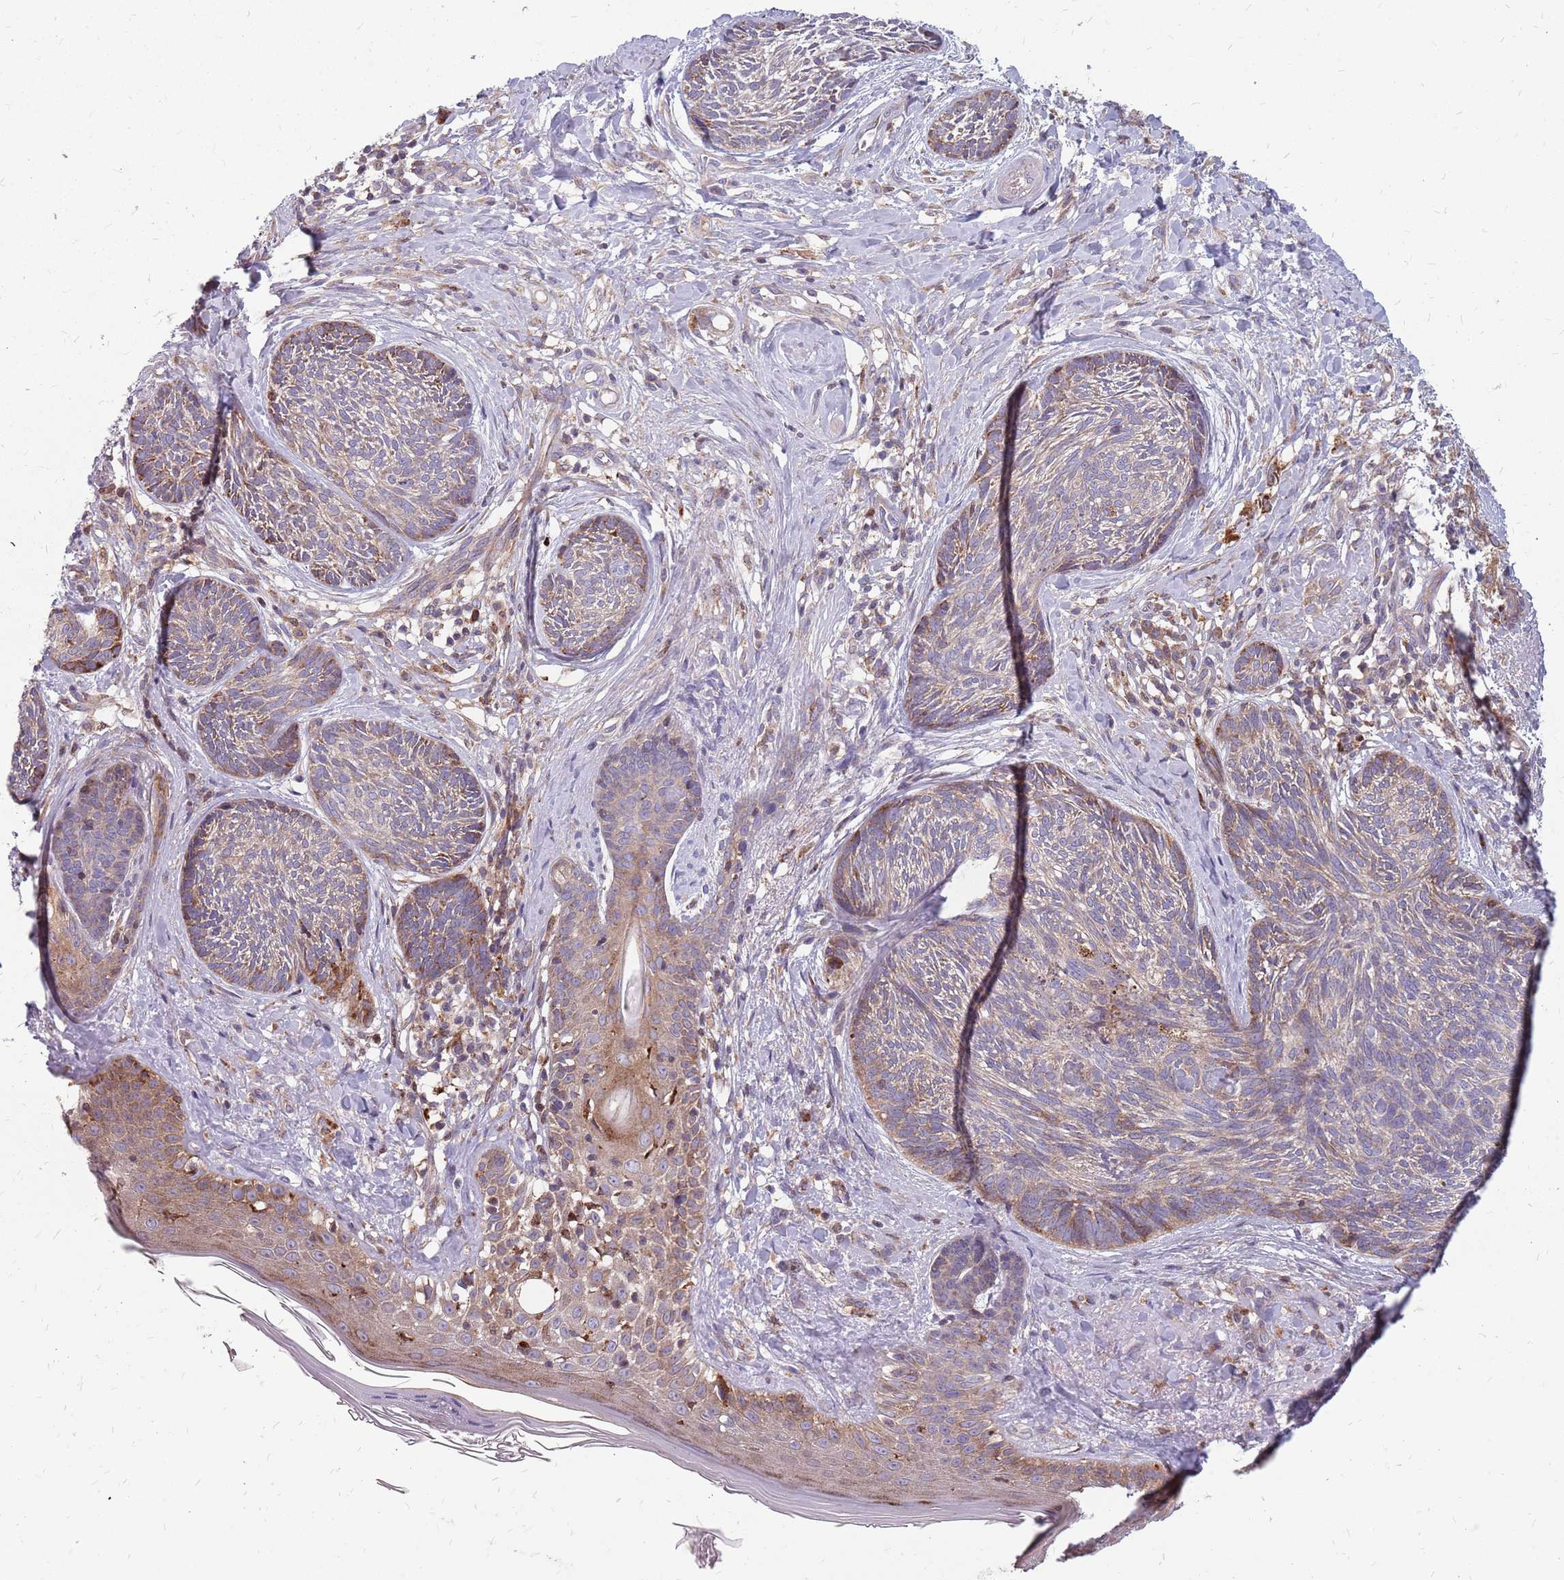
{"staining": {"intensity": "moderate", "quantity": "<25%", "location": "cytoplasmic/membranous"}, "tissue": "skin cancer", "cell_type": "Tumor cells", "image_type": "cancer", "snomed": [{"axis": "morphology", "description": "Basal cell carcinoma"}, {"axis": "topography", "description": "Skin"}], "caption": "A brown stain highlights moderate cytoplasmic/membranous staining of a protein in human skin cancer tumor cells.", "gene": "NME4", "patient": {"sex": "male", "age": 73}}